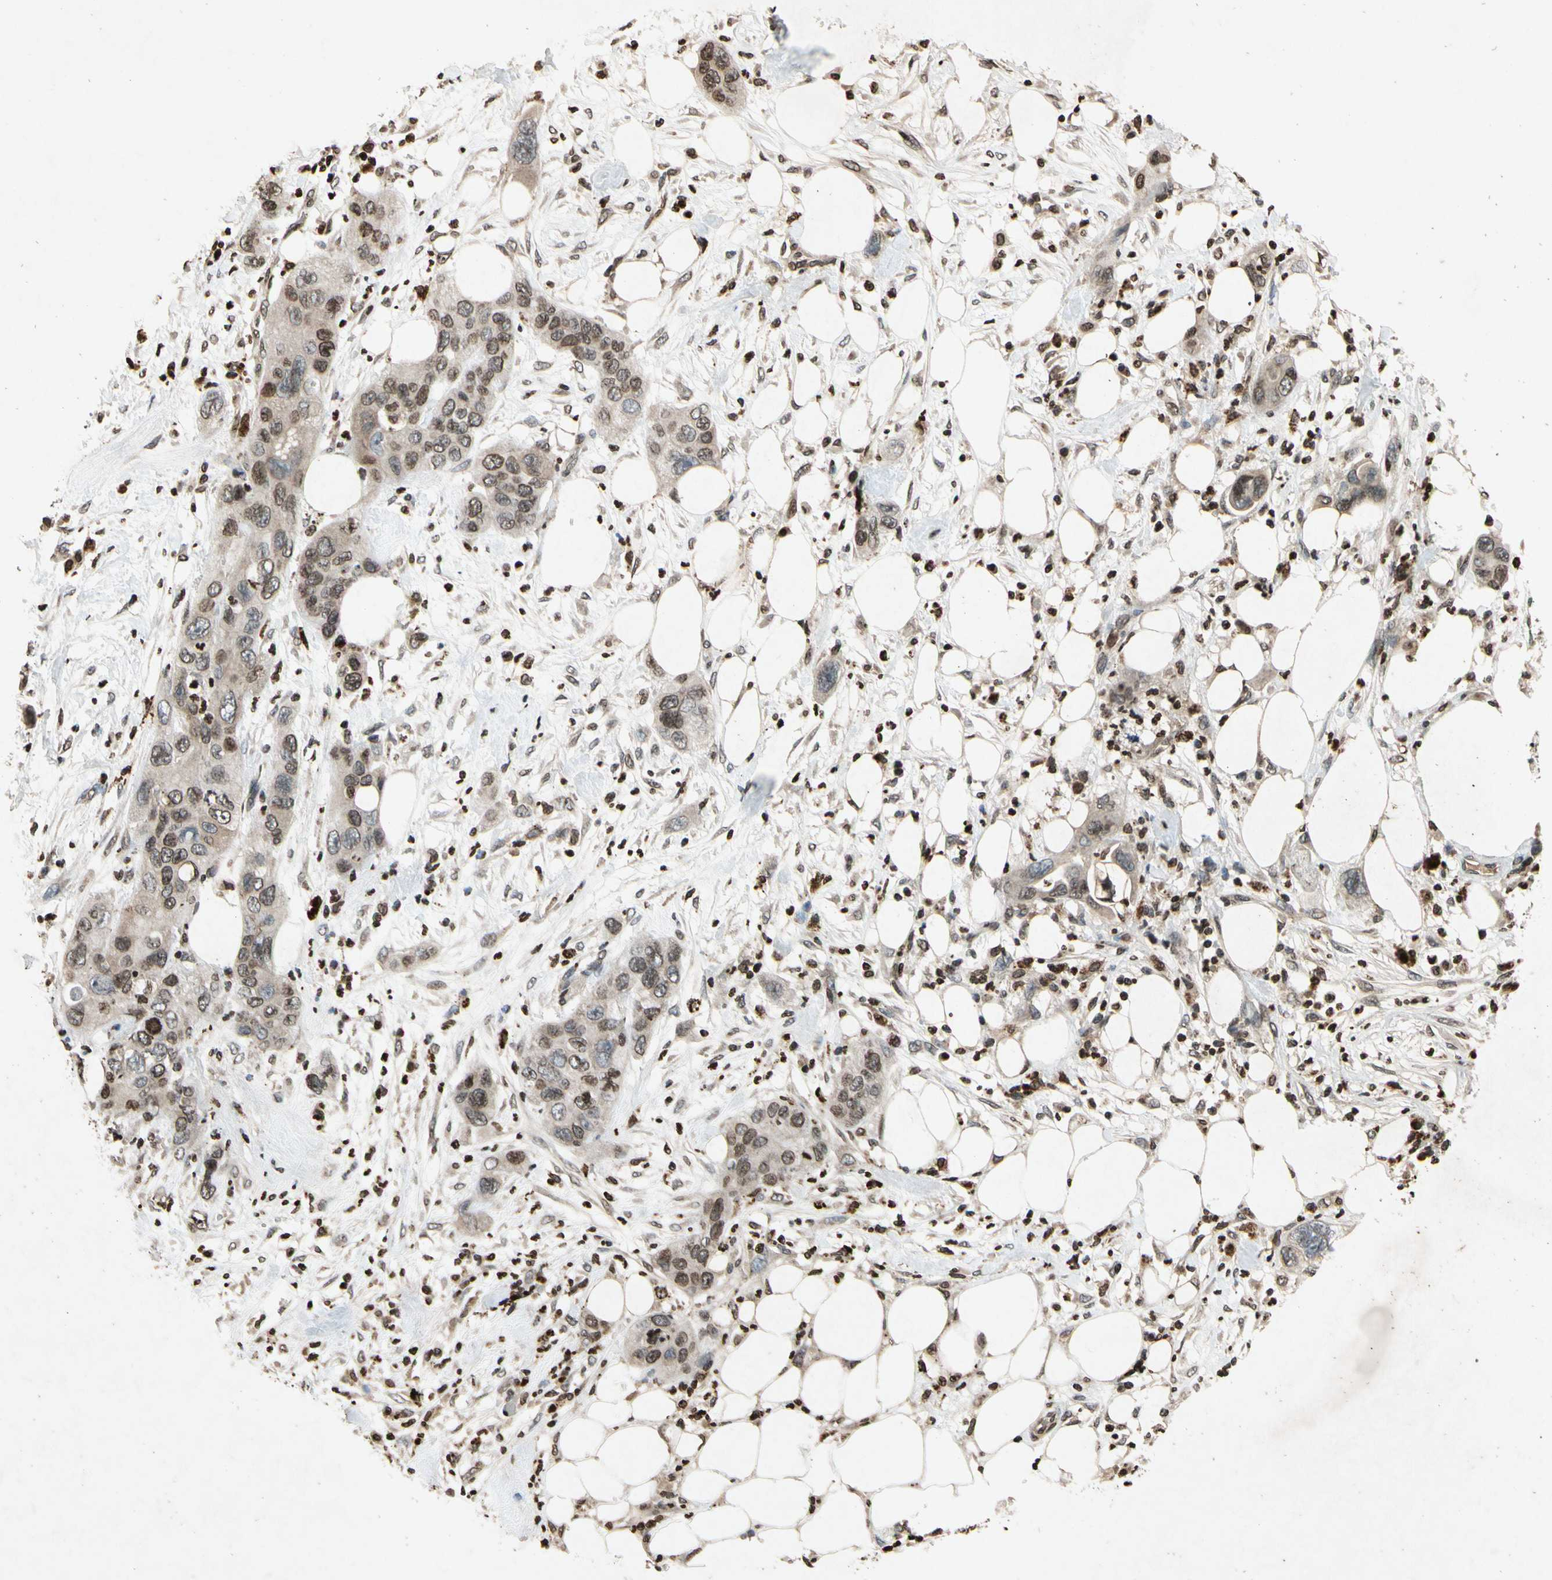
{"staining": {"intensity": "weak", "quantity": ">75%", "location": "nuclear"}, "tissue": "pancreatic cancer", "cell_type": "Tumor cells", "image_type": "cancer", "snomed": [{"axis": "morphology", "description": "Adenocarcinoma, NOS"}, {"axis": "topography", "description": "Pancreas"}], "caption": "About >75% of tumor cells in human adenocarcinoma (pancreatic) reveal weak nuclear protein positivity as visualized by brown immunohistochemical staining.", "gene": "HOXB3", "patient": {"sex": "female", "age": 71}}